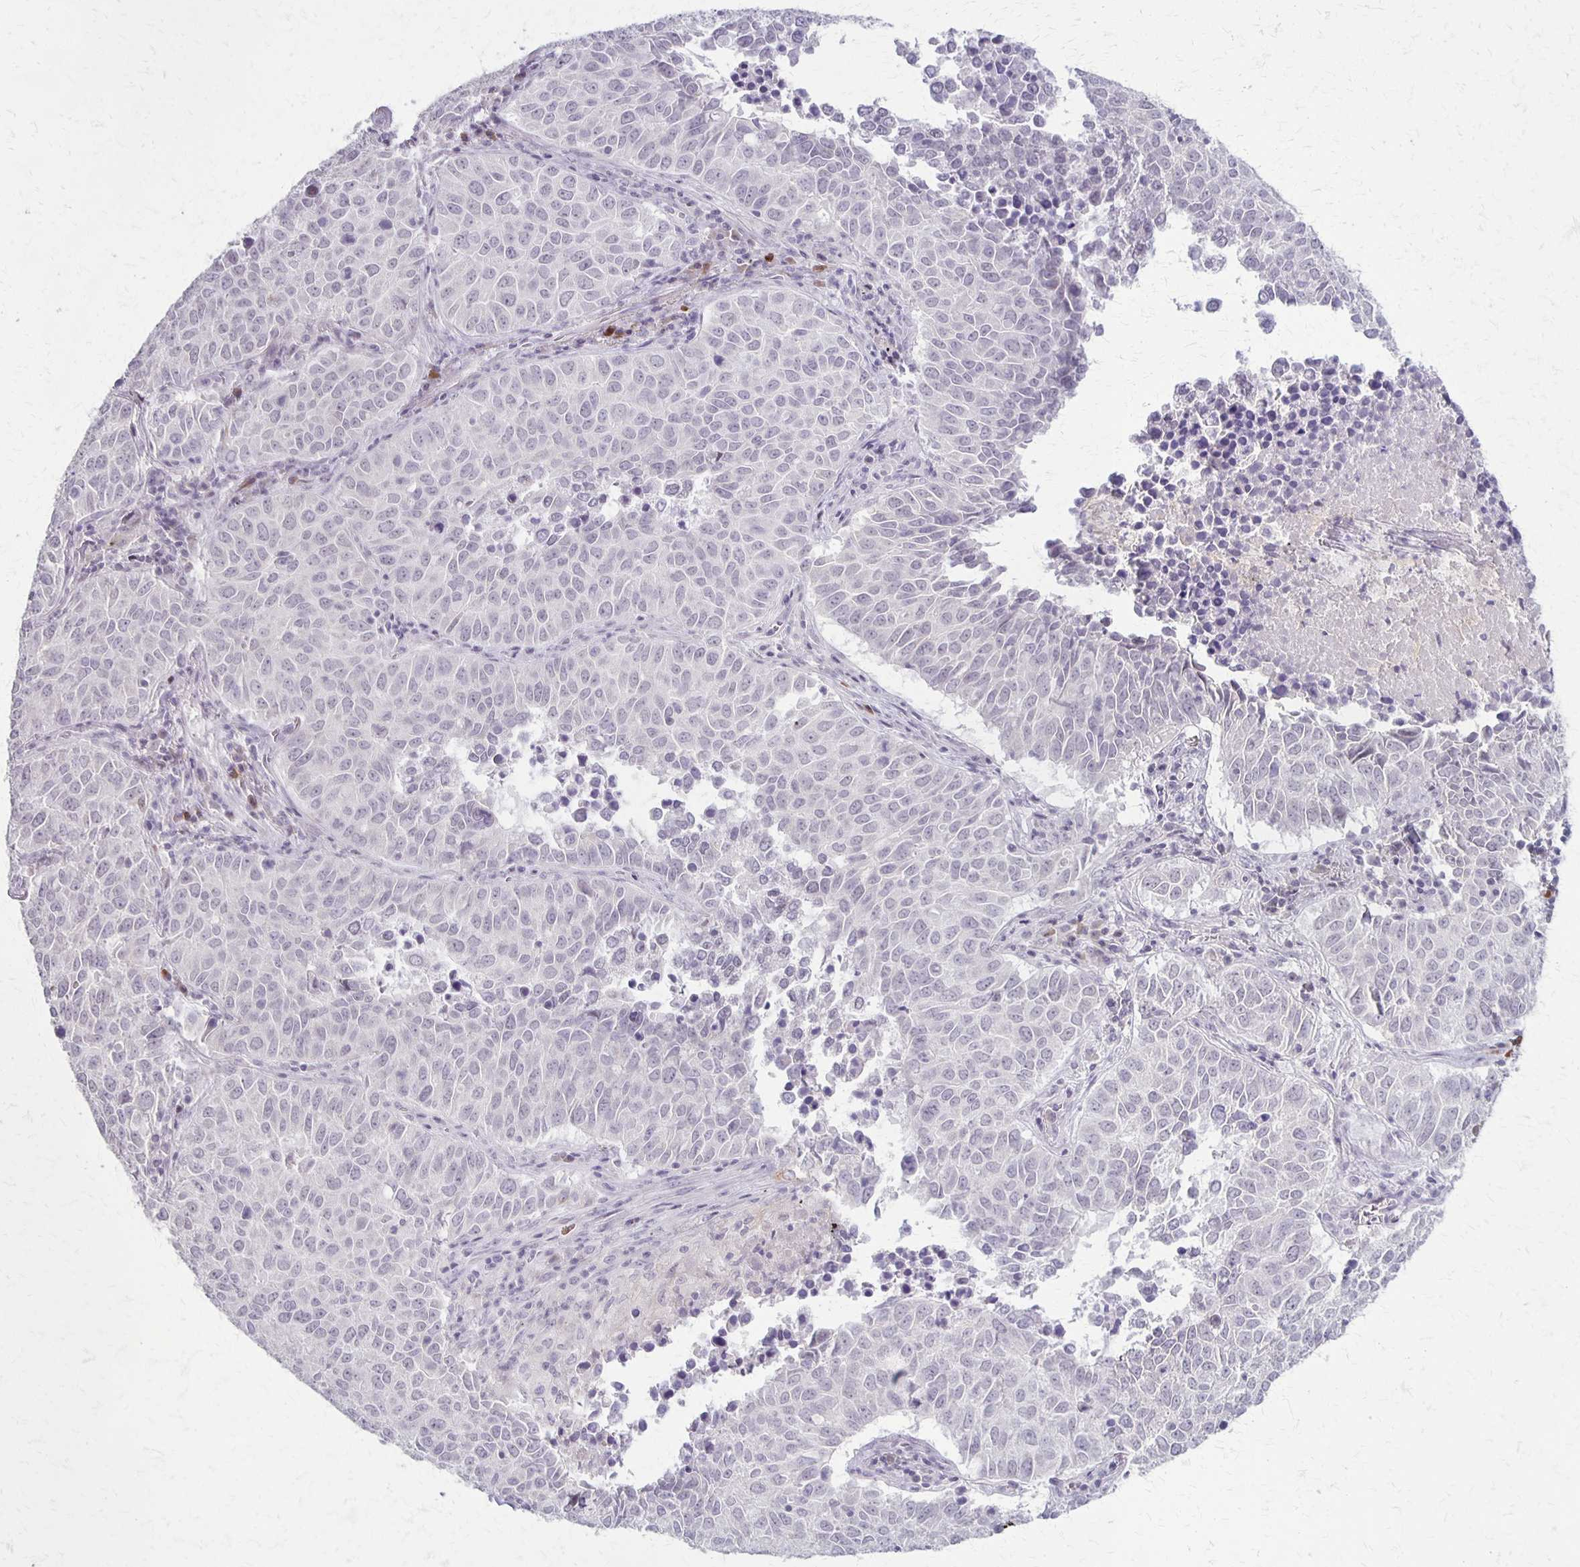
{"staining": {"intensity": "negative", "quantity": "none", "location": "none"}, "tissue": "lung cancer", "cell_type": "Tumor cells", "image_type": "cancer", "snomed": [{"axis": "morphology", "description": "Adenocarcinoma, NOS"}, {"axis": "topography", "description": "Lung"}], "caption": "A high-resolution micrograph shows immunohistochemistry staining of lung cancer, which exhibits no significant positivity in tumor cells.", "gene": "SLC35E2B", "patient": {"sex": "female", "age": 50}}